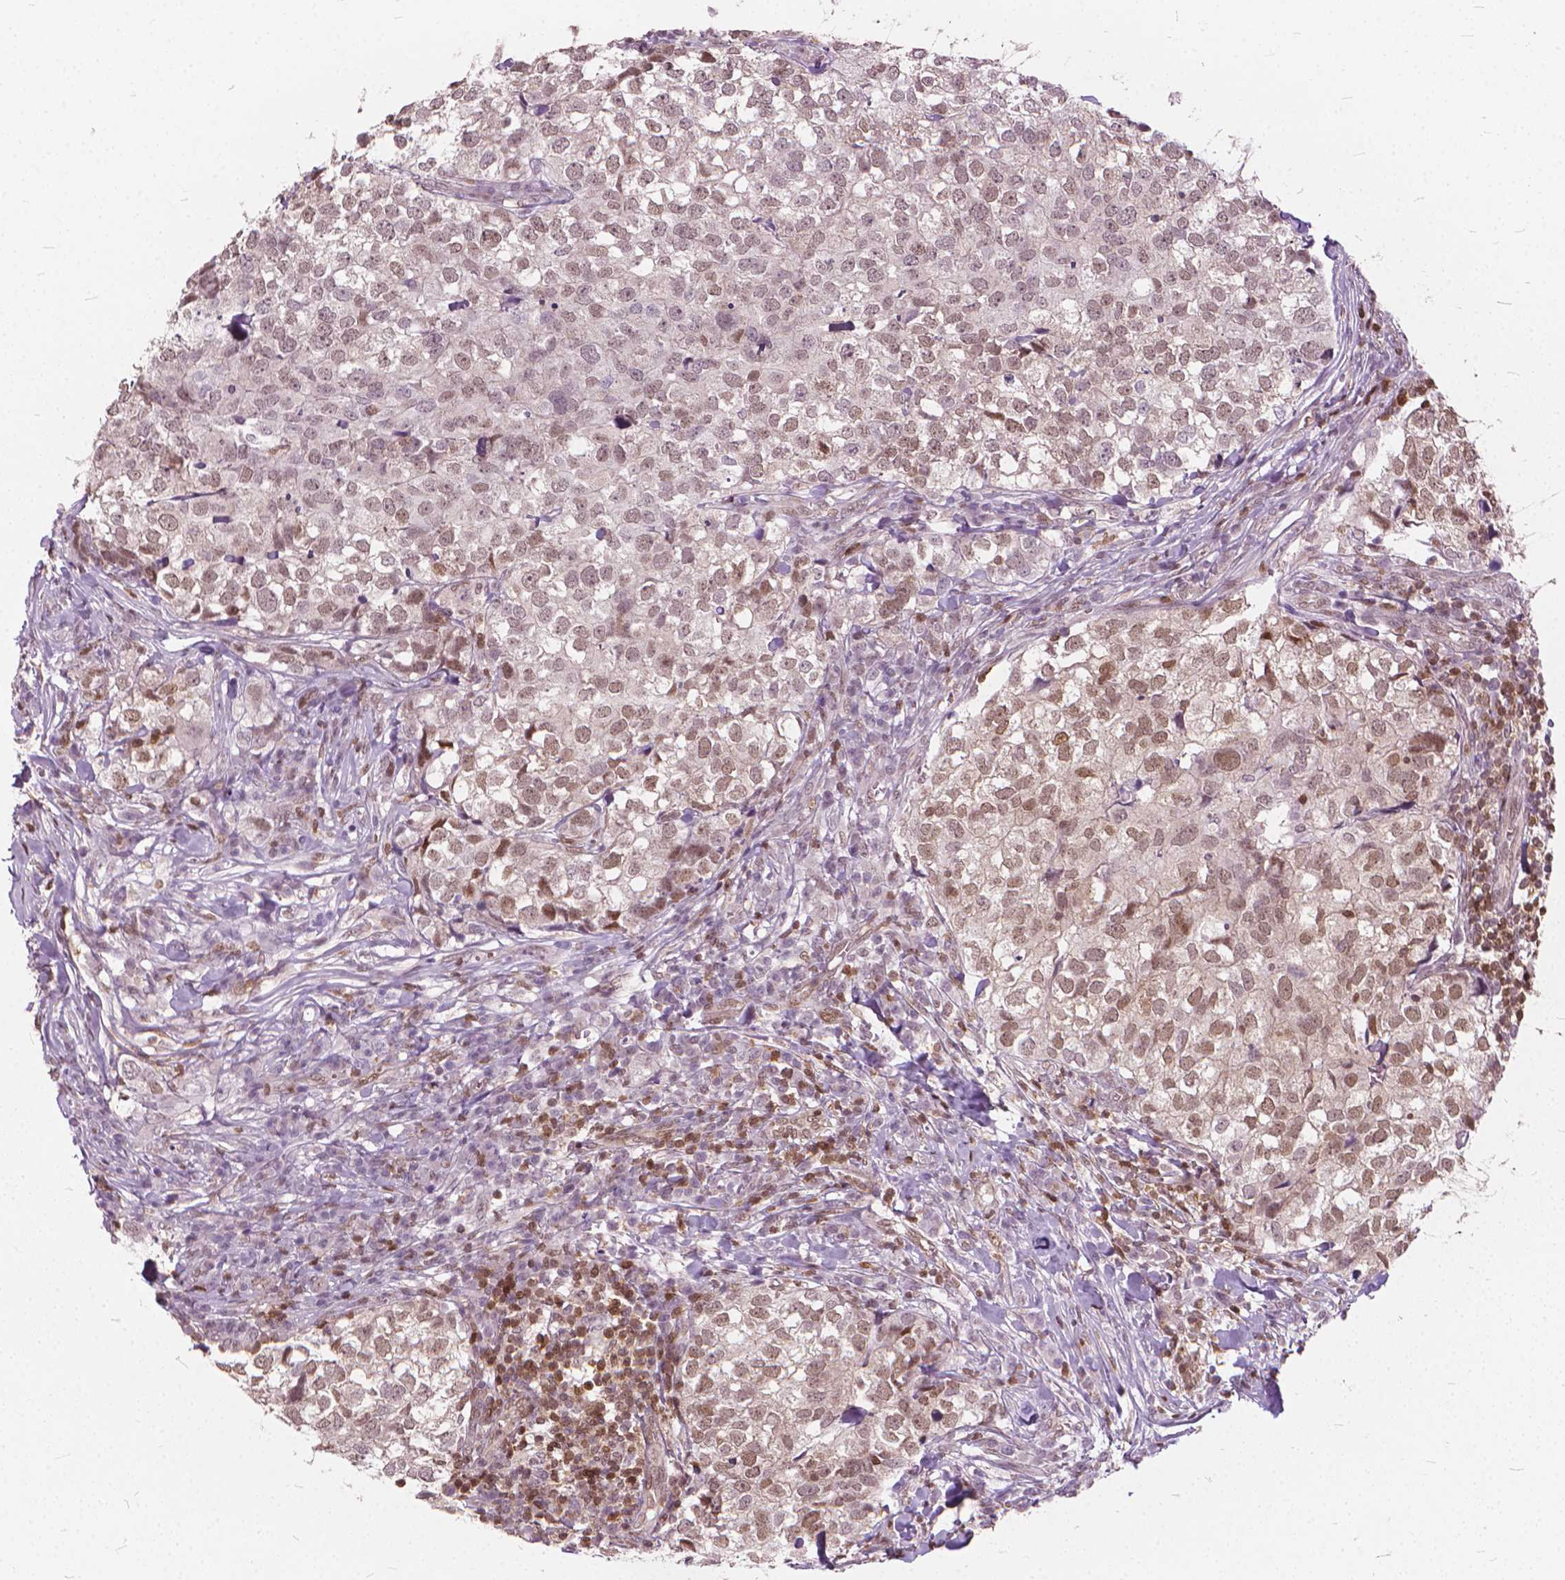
{"staining": {"intensity": "moderate", "quantity": ">75%", "location": "nuclear"}, "tissue": "breast cancer", "cell_type": "Tumor cells", "image_type": "cancer", "snomed": [{"axis": "morphology", "description": "Duct carcinoma"}, {"axis": "topography", "description": "Breast"}], "caption": "A histopathology image of intraductal carcinoma (breast) stained for a protein shows moderate nuclear brown staining in tumor cells. (Brightfield microscopy of DAB IHC at high magnification).", "gene": "STAT5B", "patient": {"sex": "female", "age": 30}}